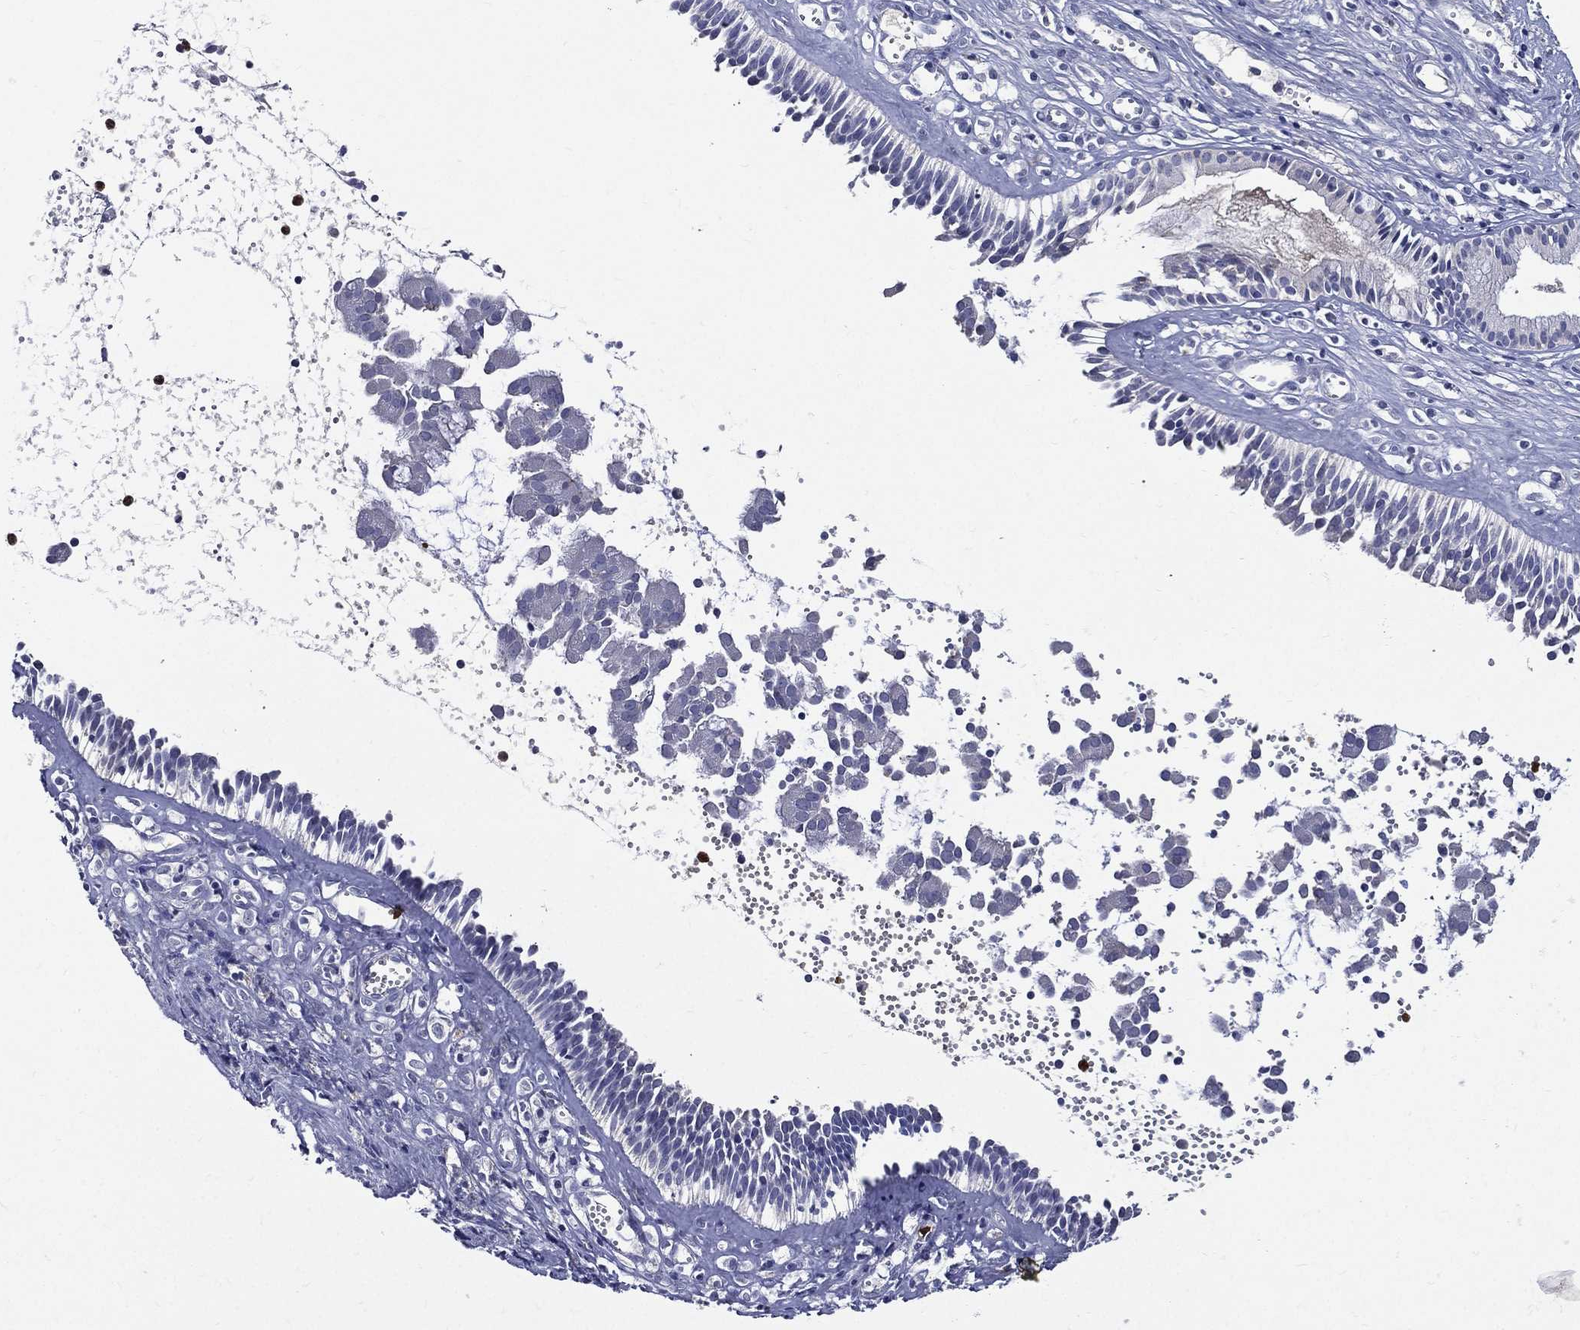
{"staining": {"intensity": "negative", "quantity": "none", "location": "none"}, "tissue": "nasopharynx", "cell_type": "Respiratory epithelial cells", "image_type": "normal", "snomed": [{"axis": "morphology", "description": "Normal tissue, NOS"}, {"axis": "topography", "description": "Nasopharynx"}], "caption": "Immunohistochemical staining of normal nasopharynx shows no significant expression in respiratory epithelial cells.", "gene": "GPR171", "patient": {"sex": "male", "age": 61}}